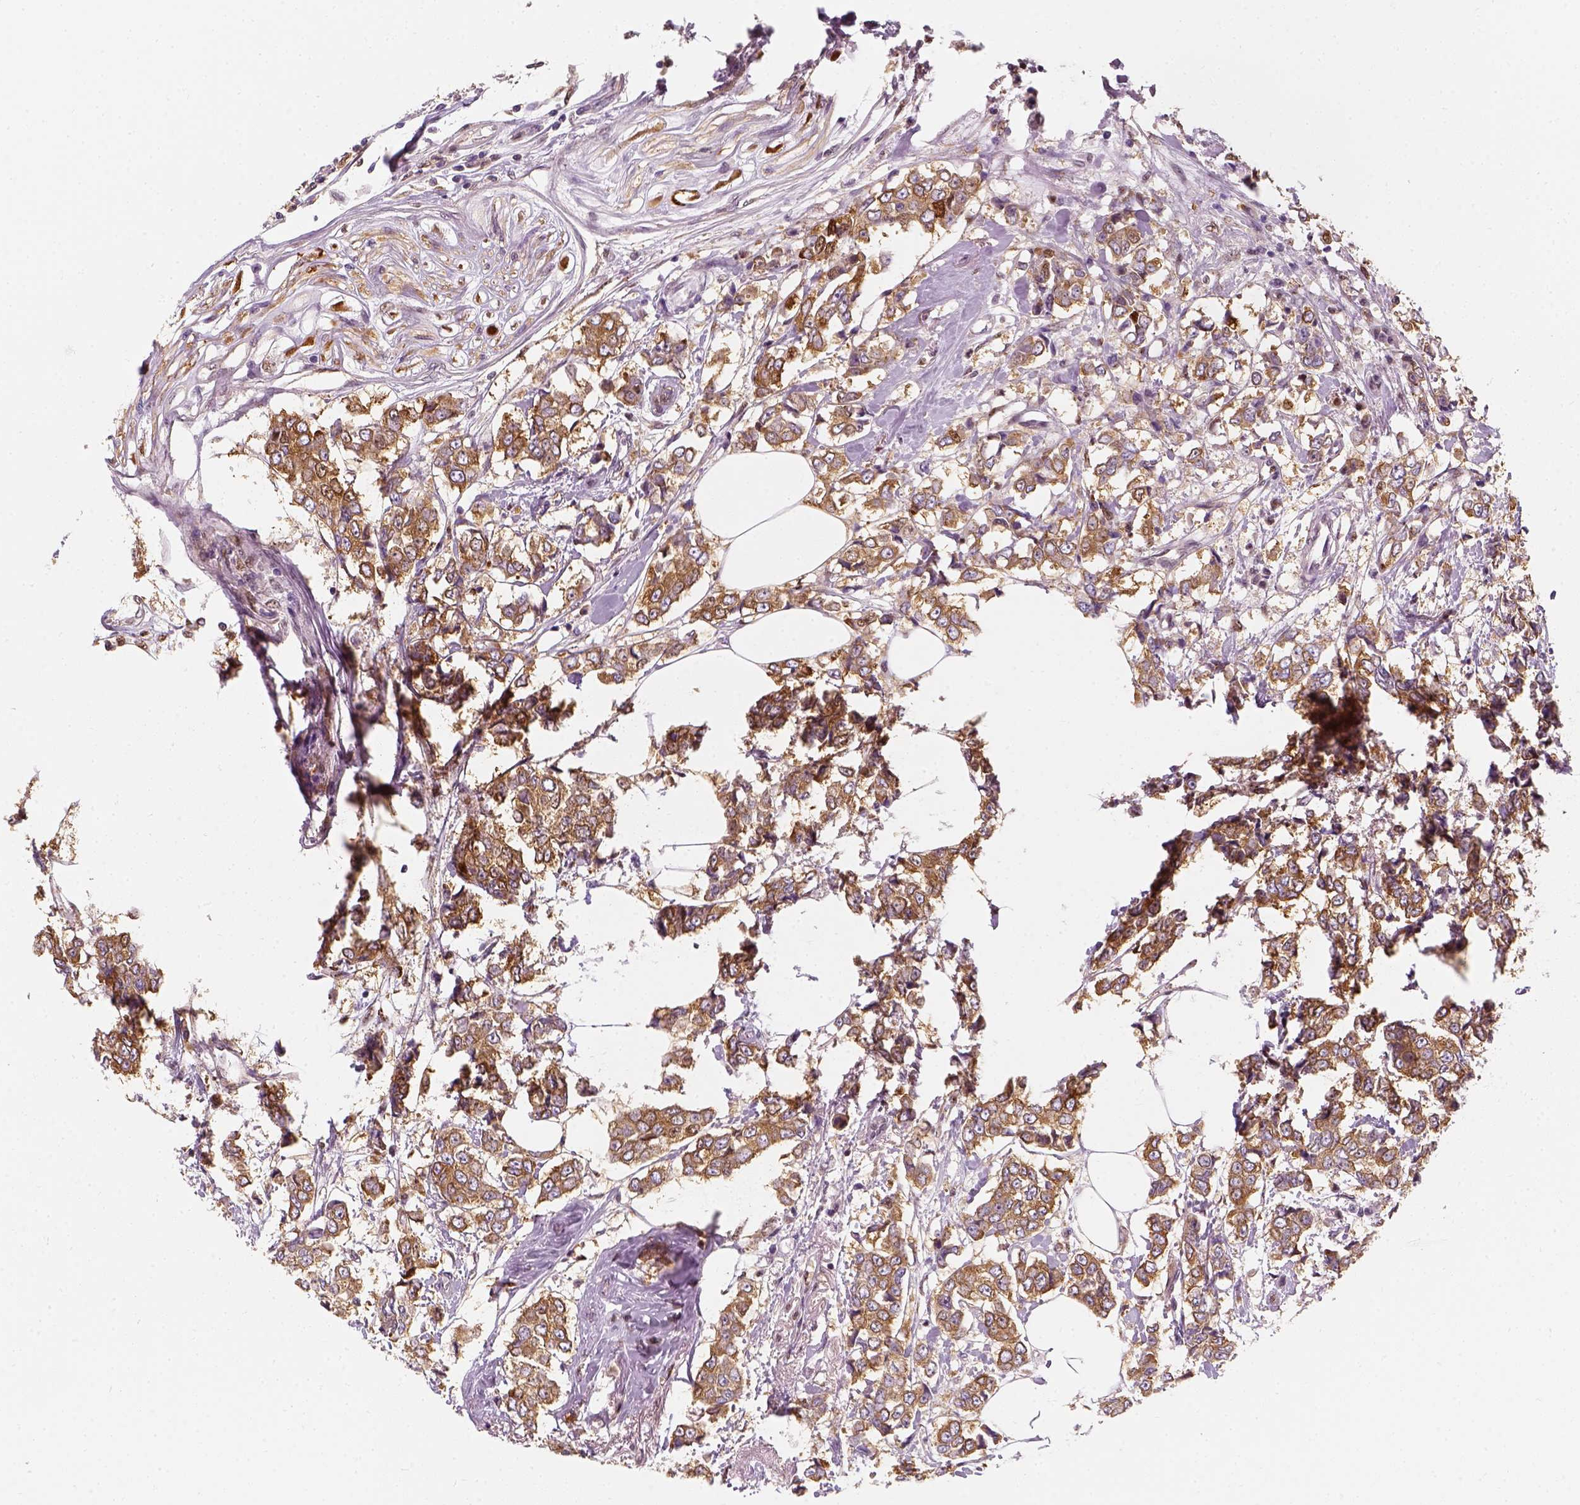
{"staining": {"intensity": "moderate", "quantity": ">75%", "location": "cytoplasmic/membranous"}, "tissue": "breast cancer", "cell_type": "Tumor cells", "image_type": "cancer", "snomed": [{"axis": "morphology", "description": "Duct carcinoma"}, {"axis": "topography", "description": "Breast"}], "caption": "The image displays staining of breast invasive ductal carcinoma, revealing moderate cytoplasmic/membranous protein expression (brown color) within tumor cells.", "gene": "SQSTM1", "patient": {"sex": "female", "age": 94}}